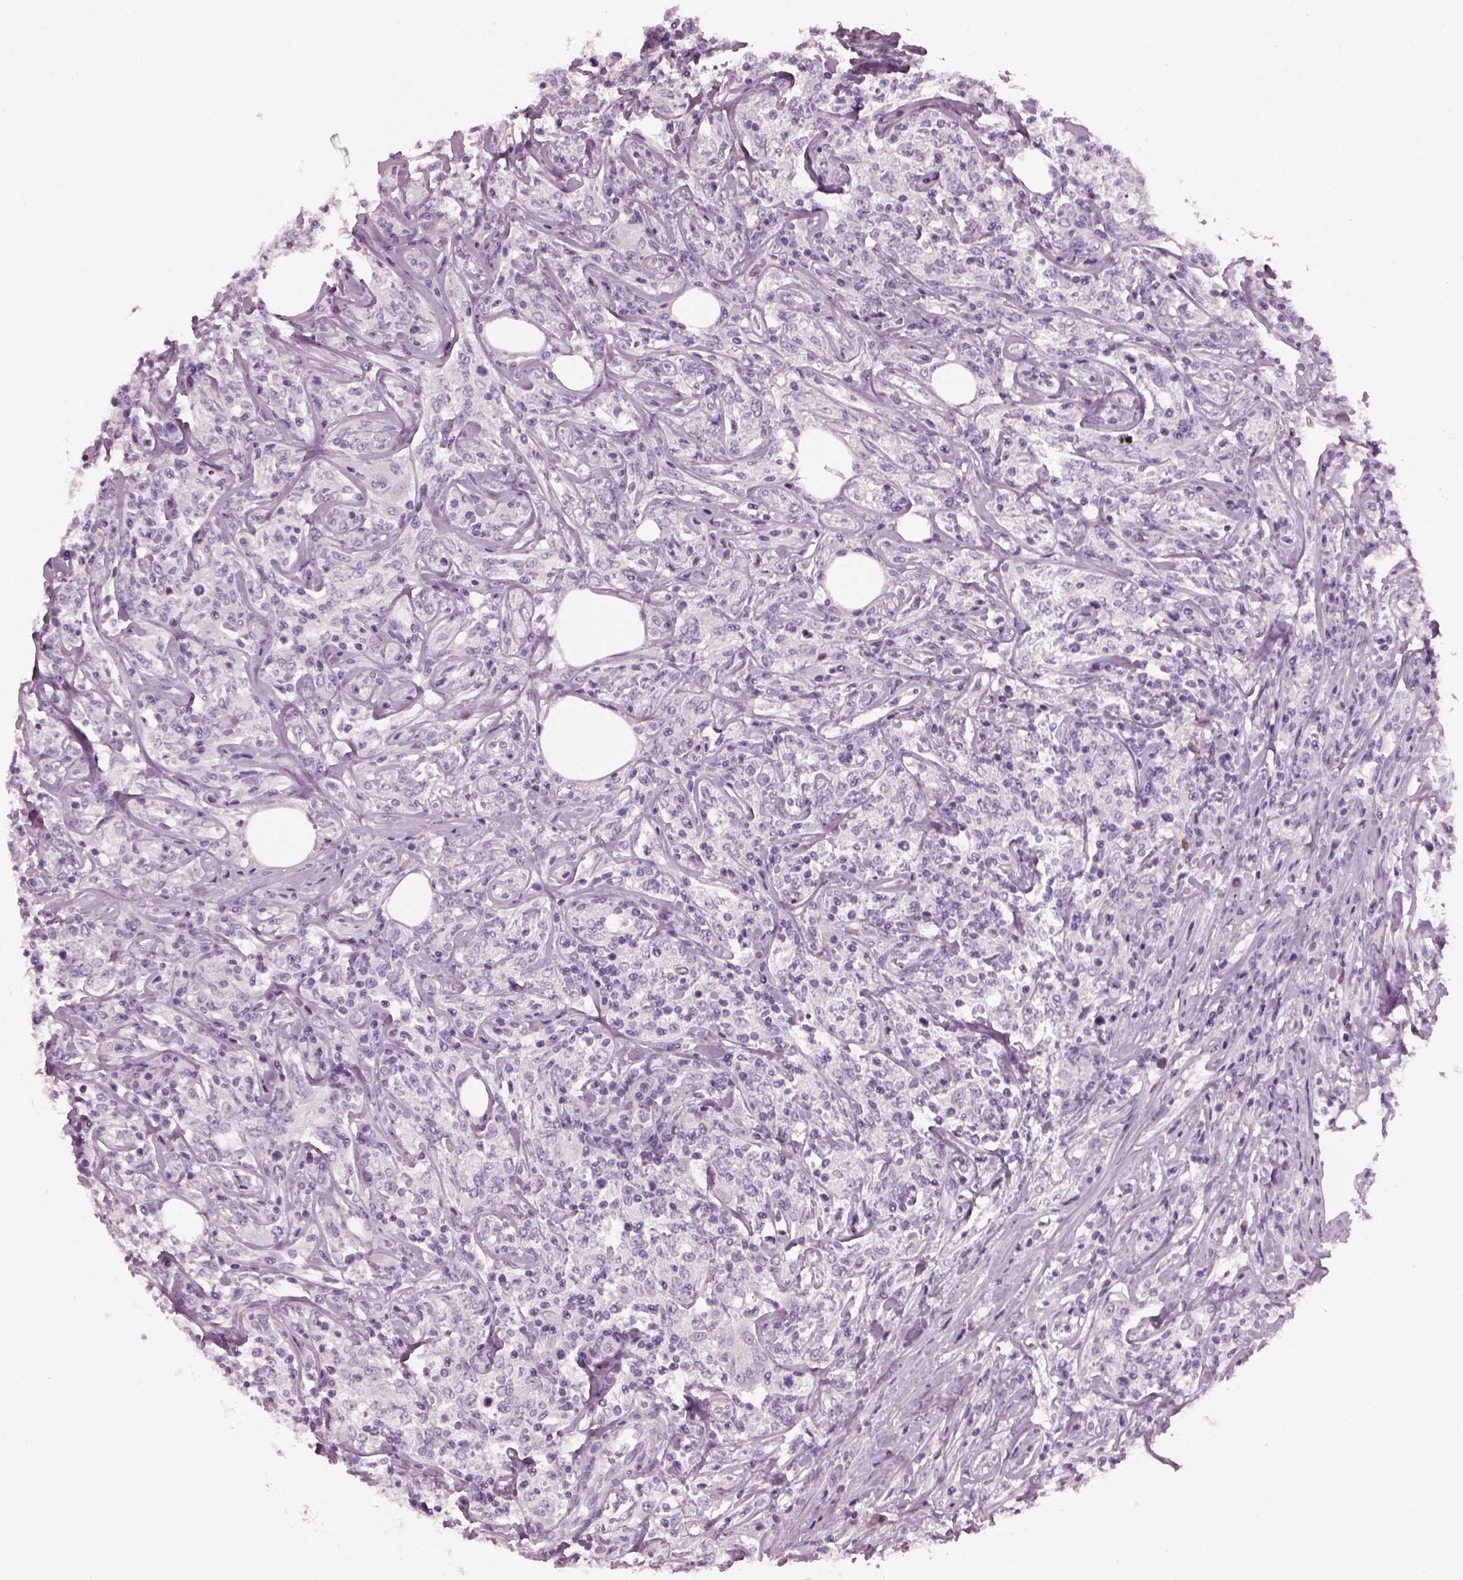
{"staining": {"intensity": "negative", "quantity": "none", "location": "none"}, "tissue": "lymphoma", "cell_type": "Tumor cells", "image_type": "cancer", "snomed": [{"axis": "morphology", "description": "Malignant lymphoma, non-Hodgkin's type, High grade"}, {"axis": "topography", "description": "Lymph node"}], "caption": "Immunohistochemistry (IHC) histopathology image of neoplastic tissue: lymphoma stained with DAB displays no significant protein expression in tumor cells.", "gene": "DPYSL5", "patient": {"sex": "female", "age": 84}}